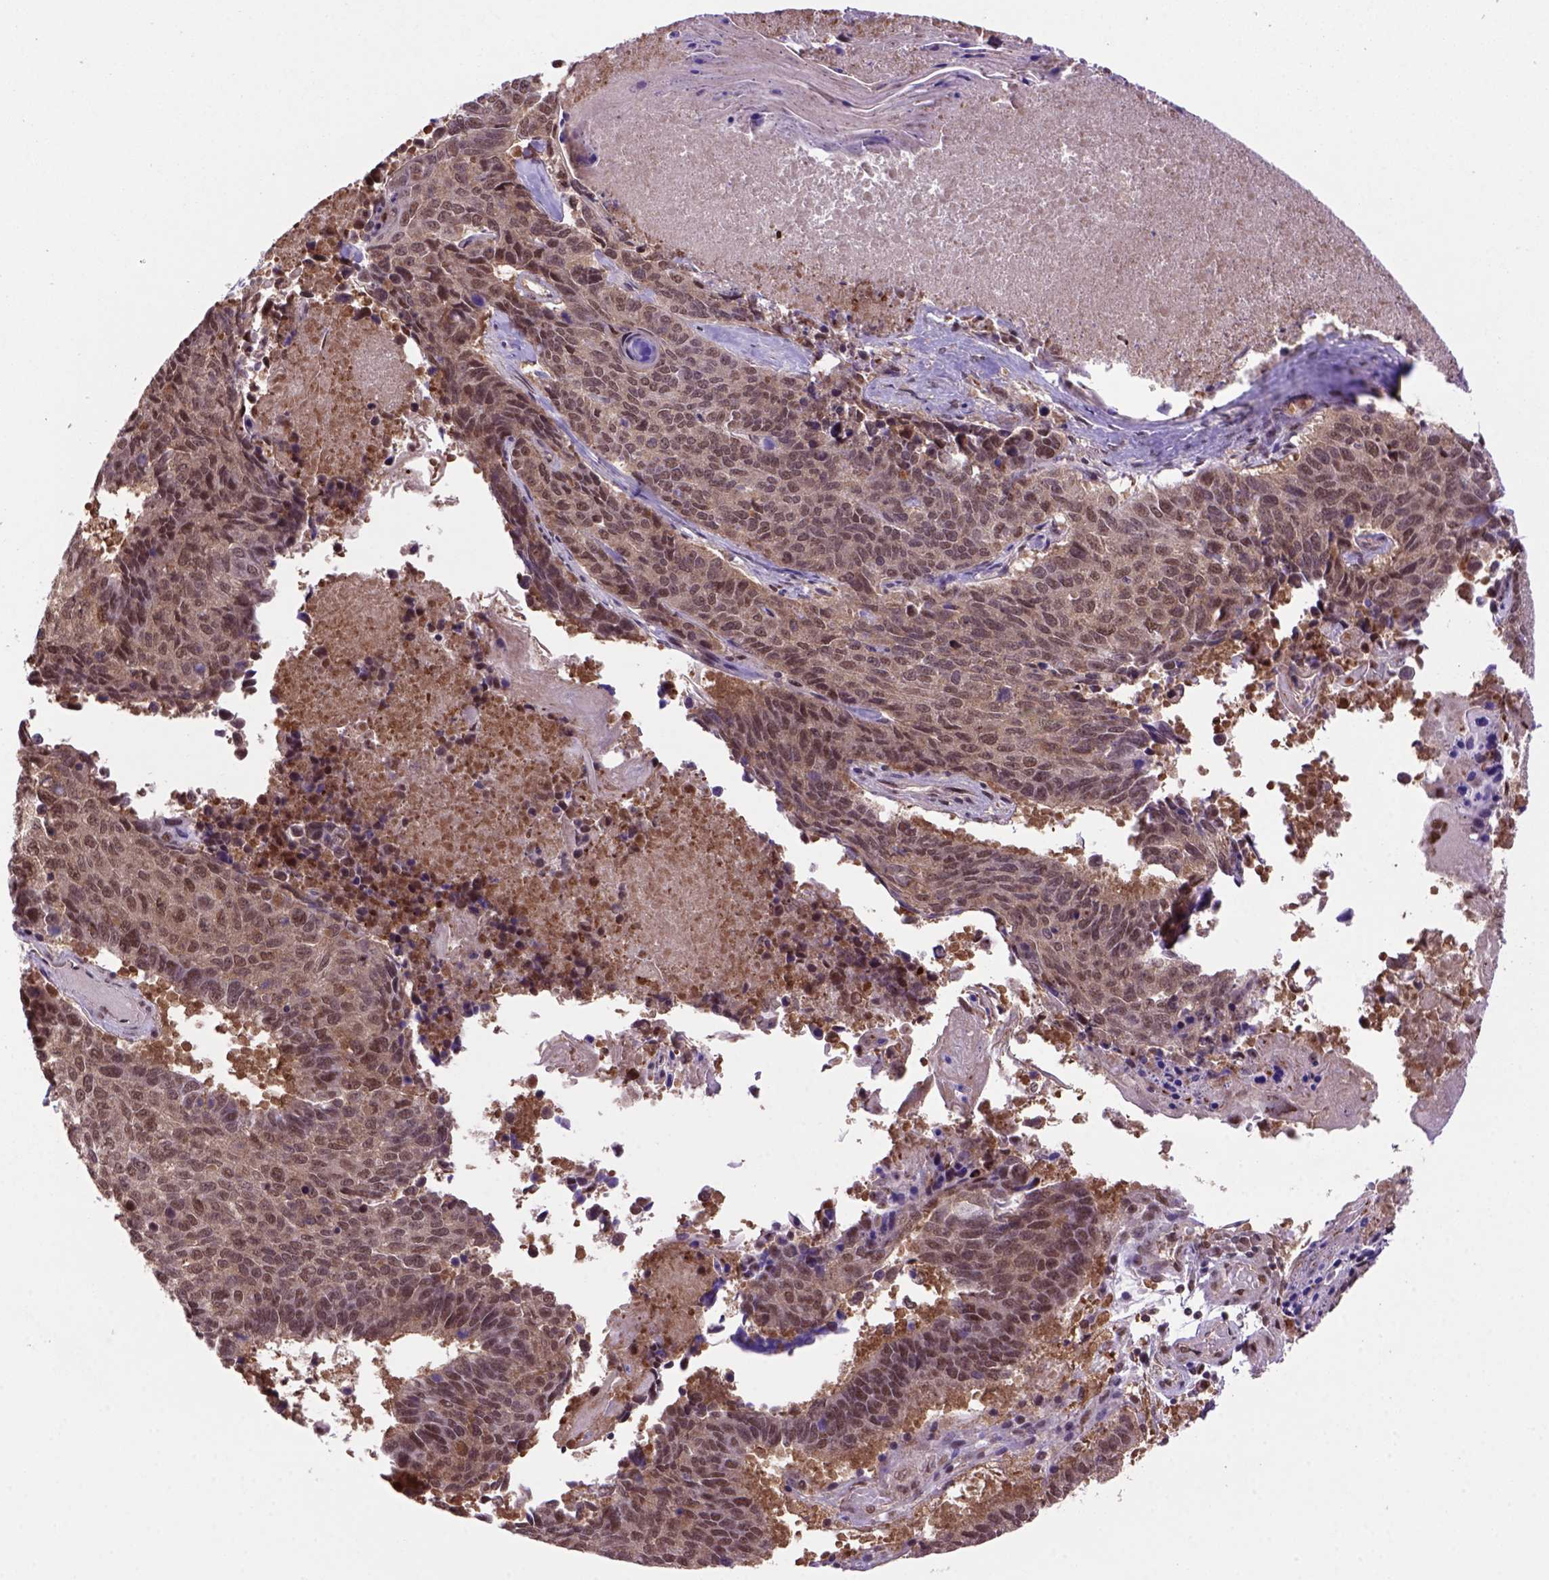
{"staining": {"intensity": "moderate", "quantity": ">75%", "location": "cytoplasmic/membranous,nuclear"}, "tissue": "lung cancer", "cell_type": "Tumor cells", "image_type": "cancer", "snomed": [{"axis": "morphology", "description": "Squamous cell carcinoma, NOS"}, {"axis": "topography", "description": "Lung"}], "caption": "Squamous cell carcinoma (lung) stained with immunohistochemistry demonstrates moderate cytoplasmic/membranous and nuclear expression in approximately >75% of tumor cells.", "gene": "PSMC2", "patient": {"sex": "male", "age": 73}}